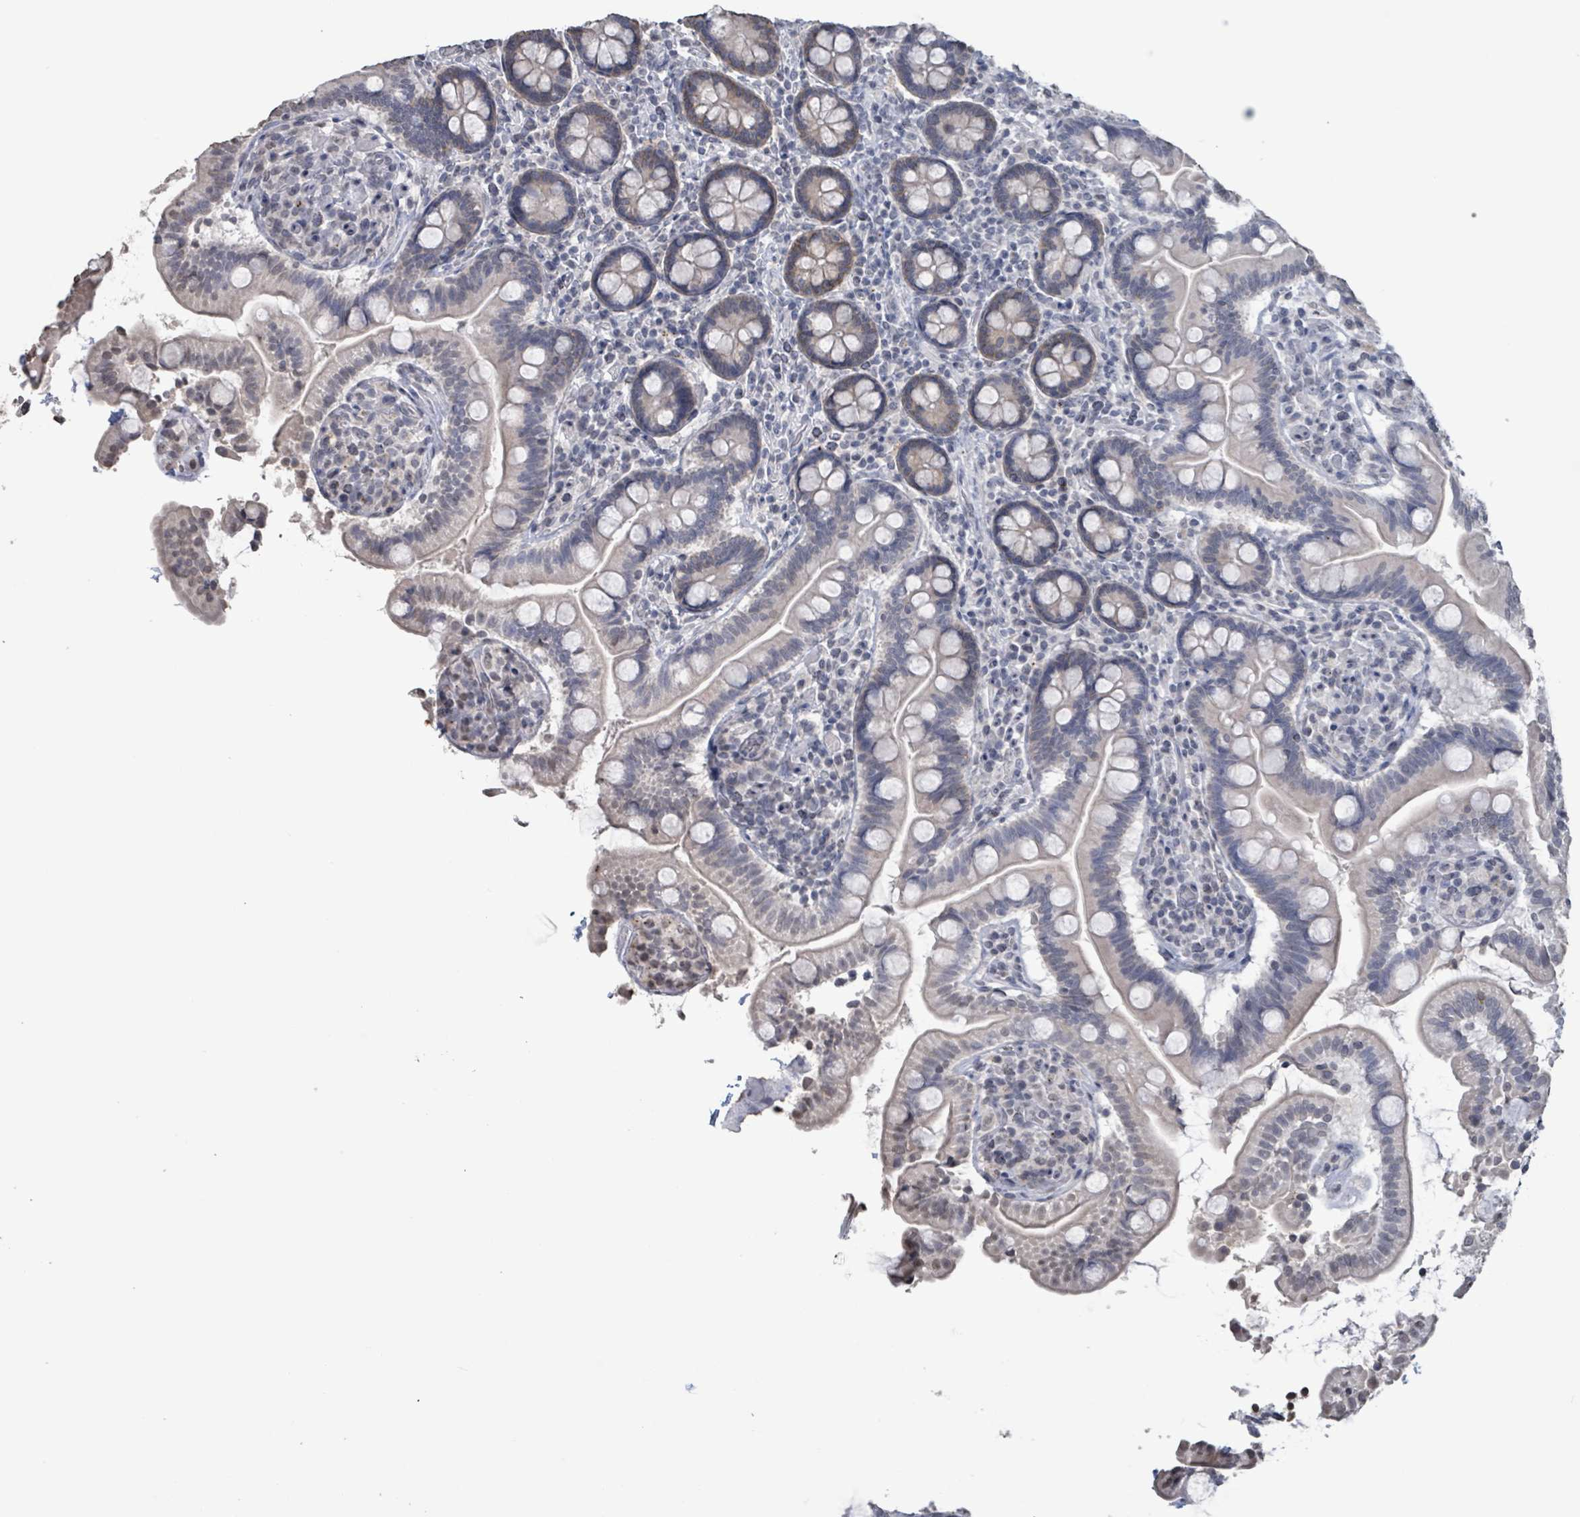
{"staining": {"intensity": "moderate", "quantity": "<25%", "location": "cytoplasmic/membranous"}, "tissue": "small intestine", "cell_type": "Glandular cells", "image_type": "normal", "snomed": [{"axis": "morphology", "description": "Normal tissue, NOS"}, {"axis": "topography", "description": "Small intestine"}], "caption": "Immunohistochemical staining of benign human small intestine exhibits <25% levels of moderate cytoplasmic/membranous protein positivity in approximately <25% of glandular cells.", "gene": "CA9", "patient": {"sex": "female", "age": 64}}